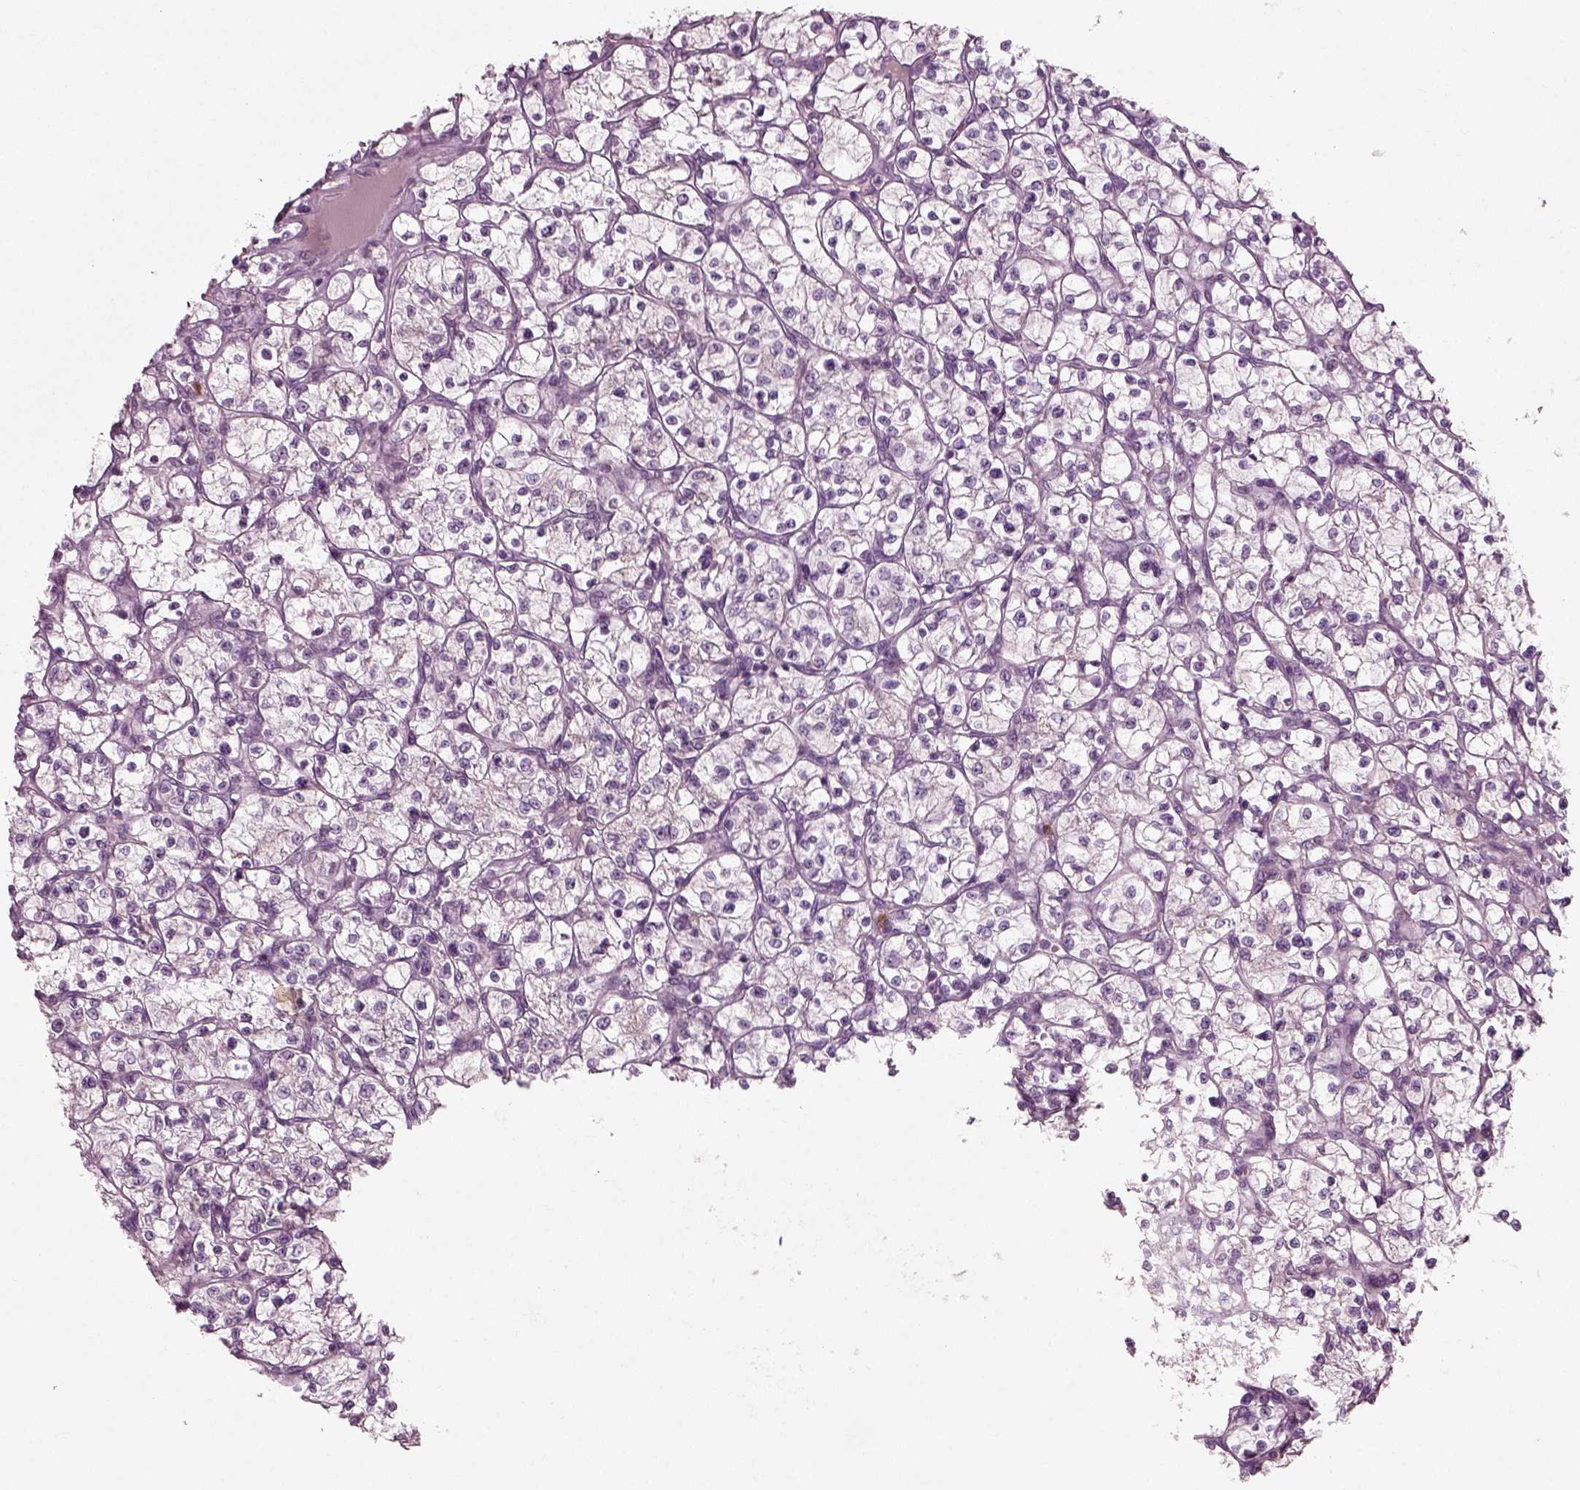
{"staining": {"intensity": "negative", "quantity": "none", "location": "none"}, "tissue": "renal cancer", "cell_type": "Tumor cells", "image_type": "cancer", "snomed": [{"axis": "morphology", "description": "Adenocarcinoma, NOS"}, {"axis": "topography", "description": "Kidney"}], "caption": "Immunohistochemical staining of human renal adenocarcinoma shows no significant expression in tumor cells.", "gene": "RND2", "patient": {"sex": "female", "age": 64}}